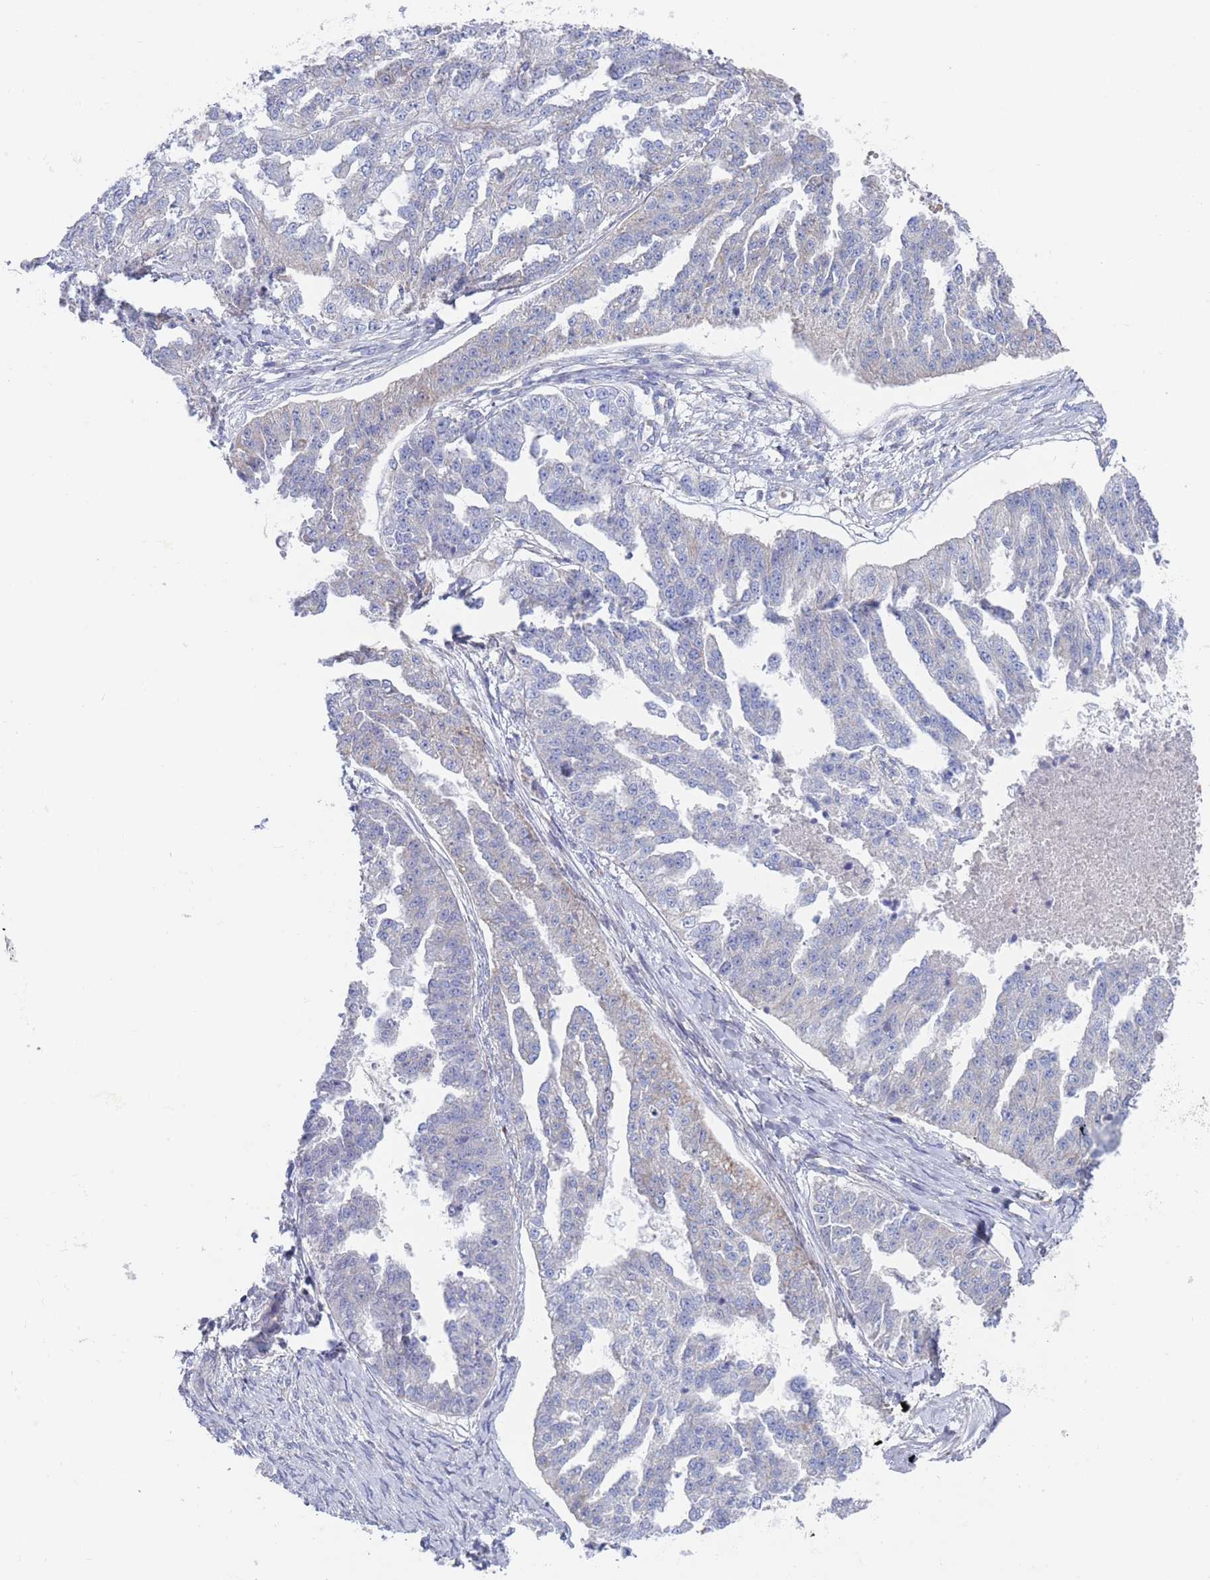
{"staining": {"intensity": "negative", "quantity": "none", "location": "none"}, "tissue": "ovarian cancer", "cell_type": "Tumor cells", "image_type": "cancer", "snomed": [{"axis": "morphology", "description": "Cystadenocarcinoma, serous, NOS"}, {"axis": "topography", "description": "Ovary"}], "caption": "Ovarian cancer was stained to show a protein in brown. There is no significant staining in tumor cells.", "gene": "CHCHD6", "patient": {"sex": "female", "age": 58}}